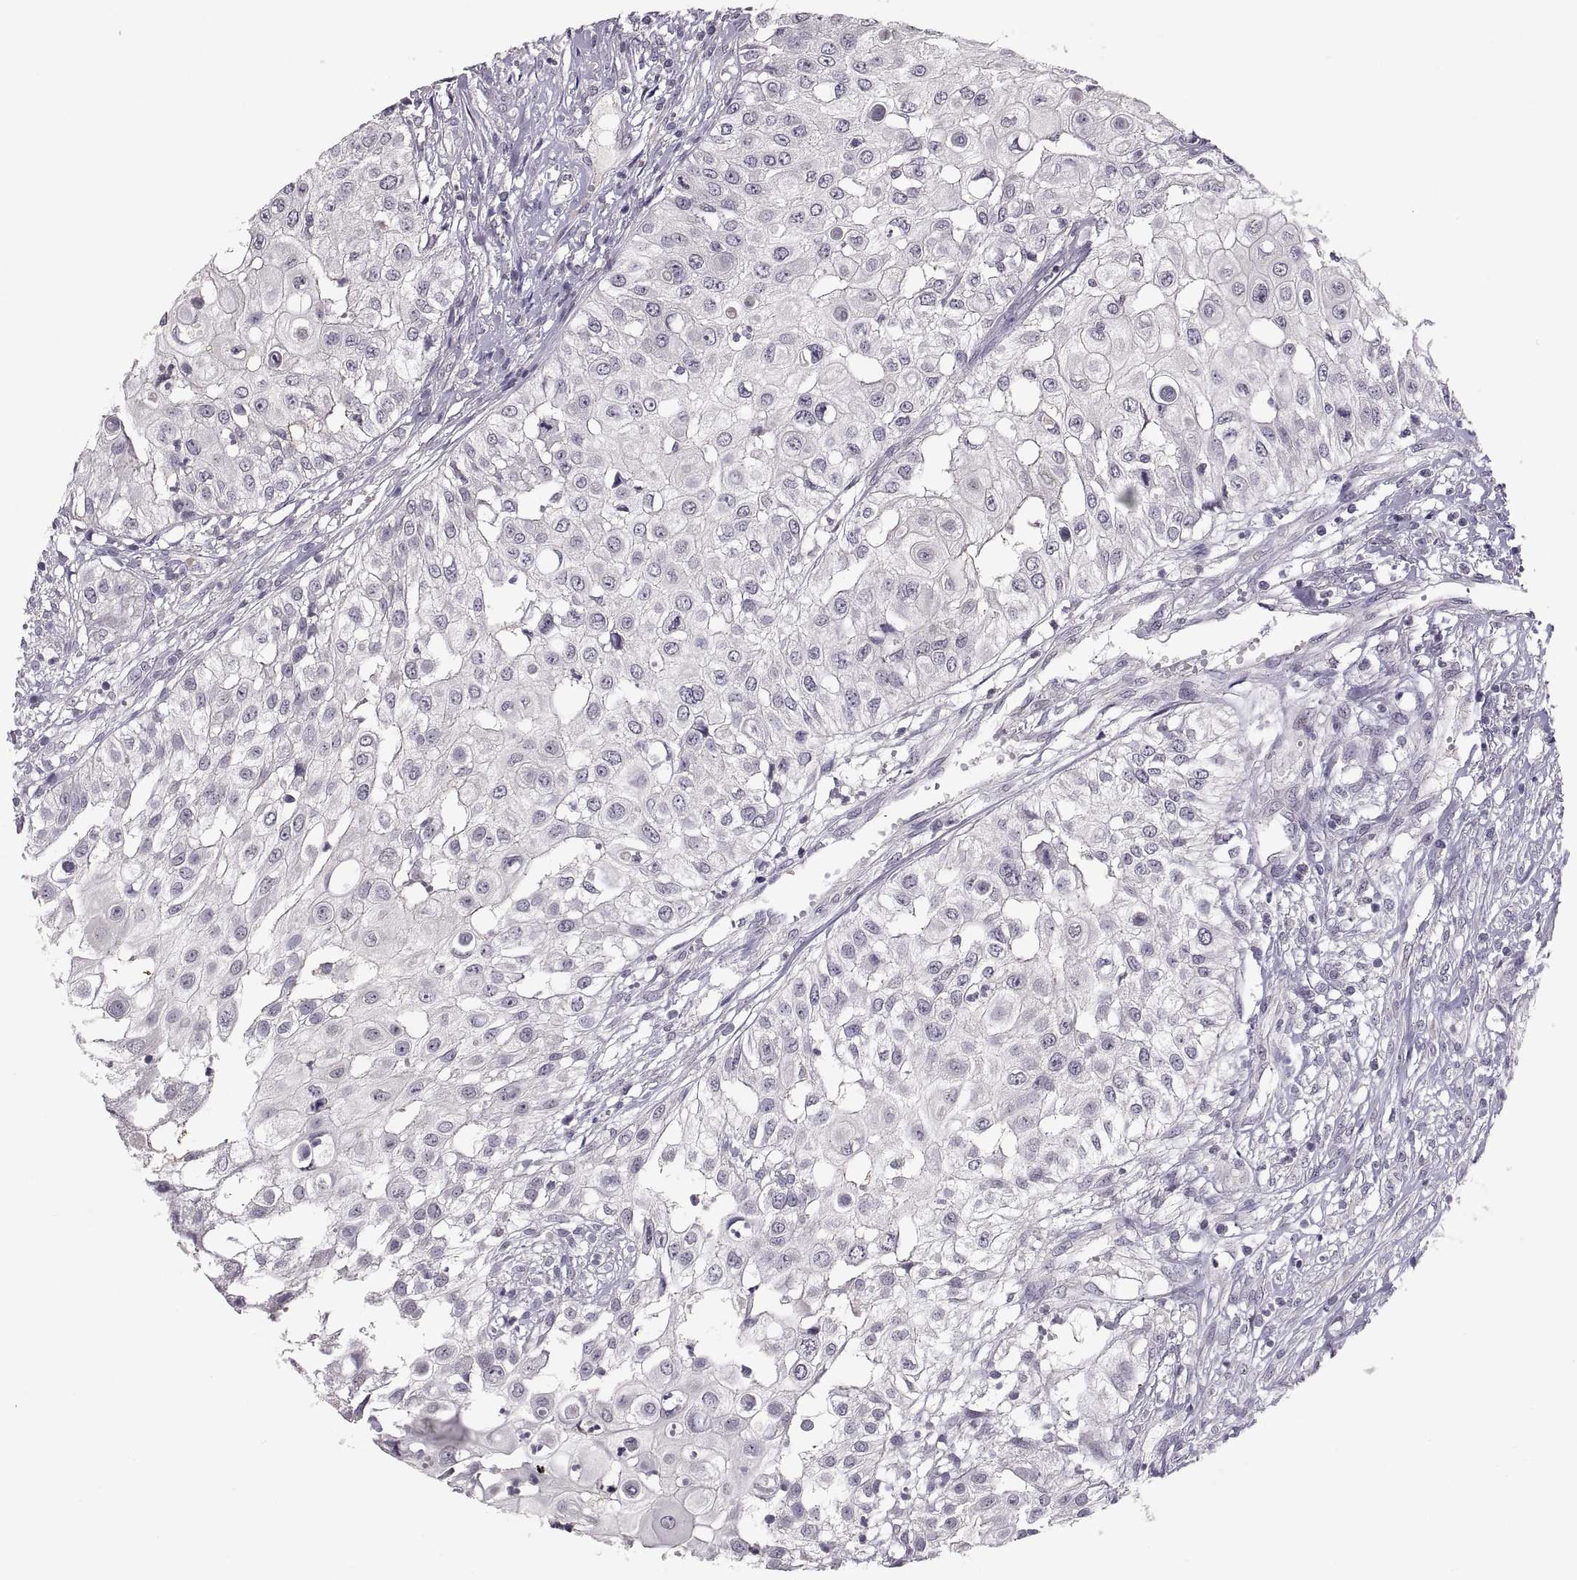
{"staining": {"intensity": "negative", "quantity": "none", "location": "none"}, "tissue": "urothelial cancer", "cell_type": "Tumor cells", "image_type": "cancer", "snomed": [{"axis": "morphology", "description": "Urothelial carcinoma, High grade"}, {"axis": "topography", "description": "Urinary bladder"}], "caption": "IHC histopathology image of human urothelial cancer stained for a protein (brown), which displays no positivity in tumor cells.", "gene": "PAX2", "patient": {"sex": "female", "age": 79}}